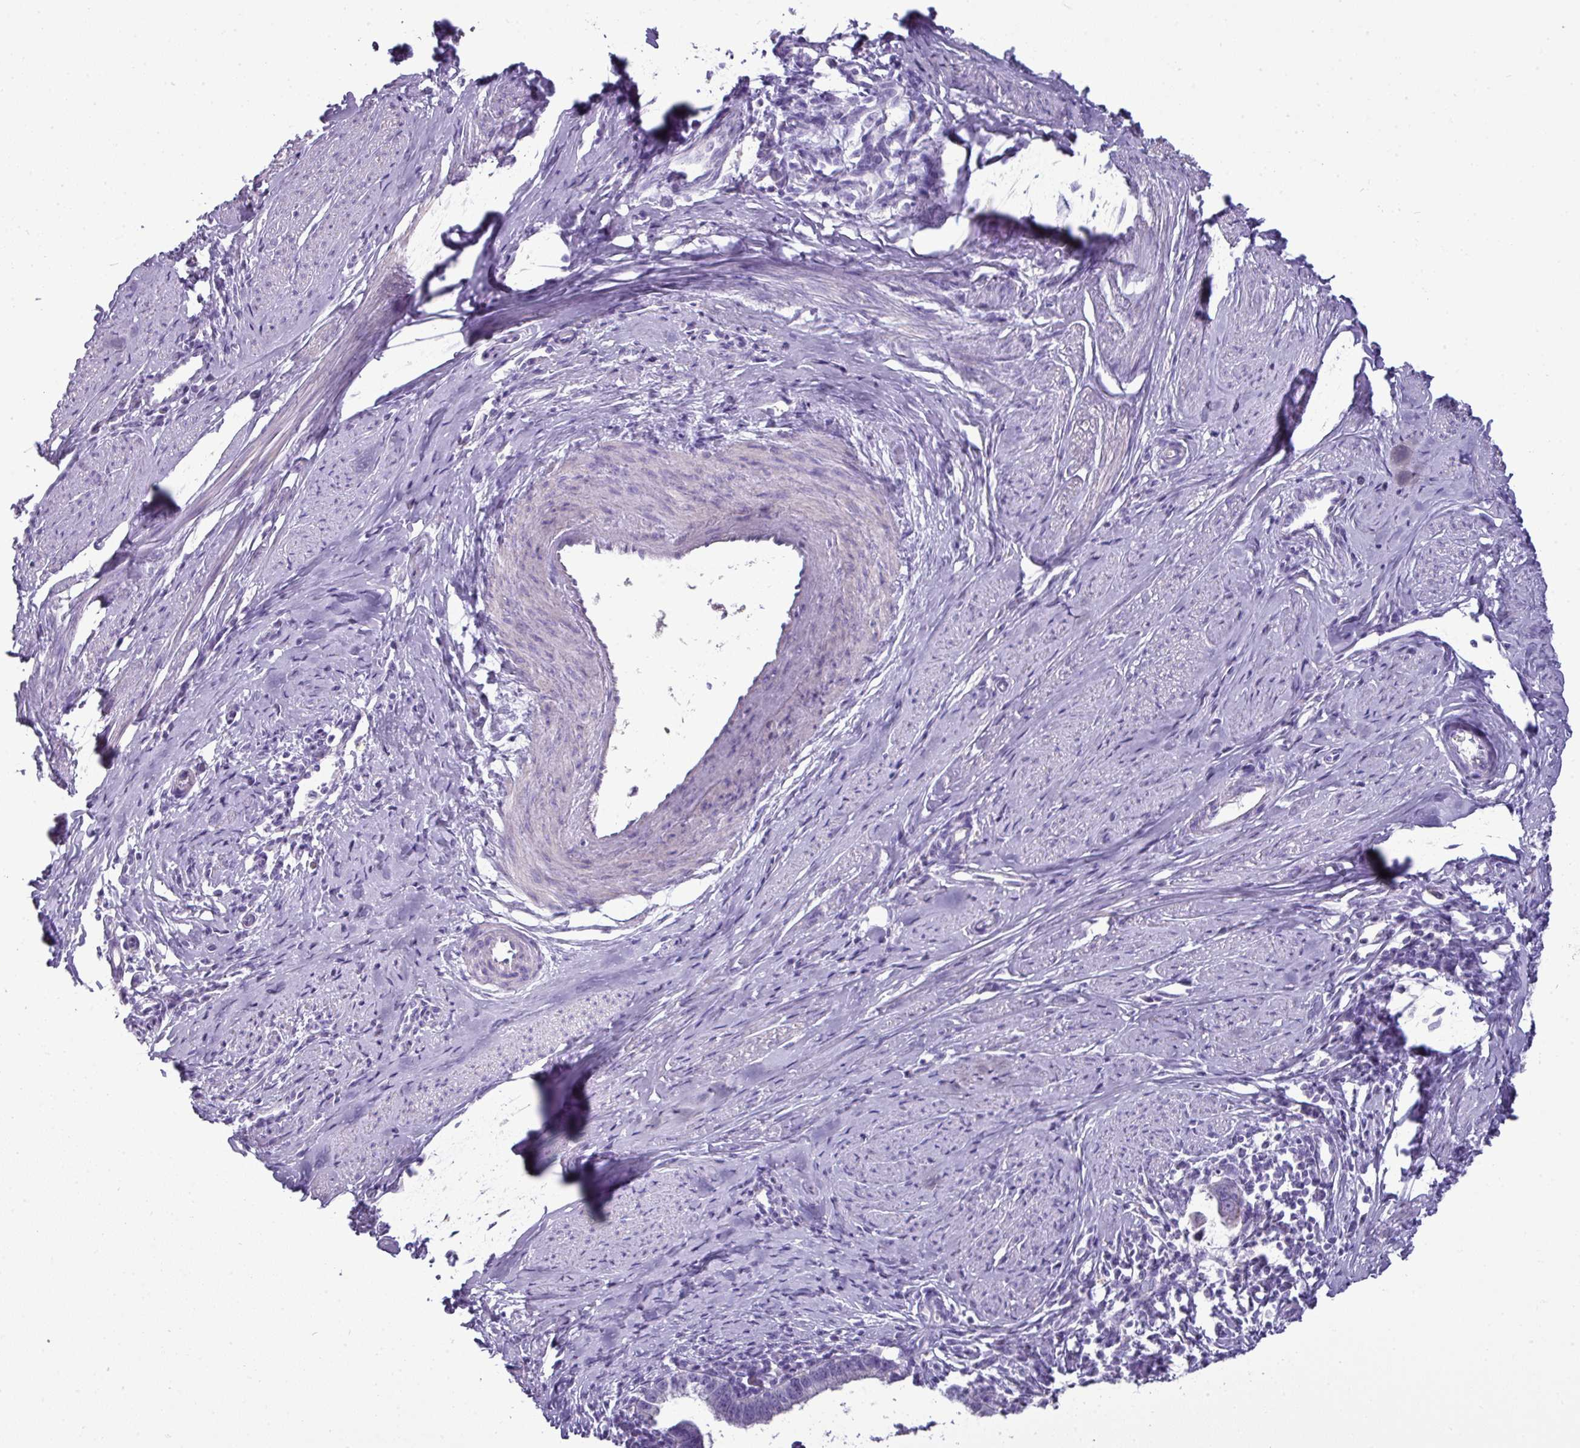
{"staining": {"intensity": "negative", "quantity": "none", "location": "none"}, "tissue": "cervical cancer", "cell_type": "Tumor cells", "image_type": "cancer", "snomed": [{"axis": "morphology", "description": "Adenocarcinoma, NOS"}, {"axis": "topography", "description": "Cervix"}], "caption": "This is an IHC micrograph of human cervical adenocarcinoma. There is no staining in tumor cells.", "gene": "GSTA3", "patient": {"sex": "female", "age": 36}}